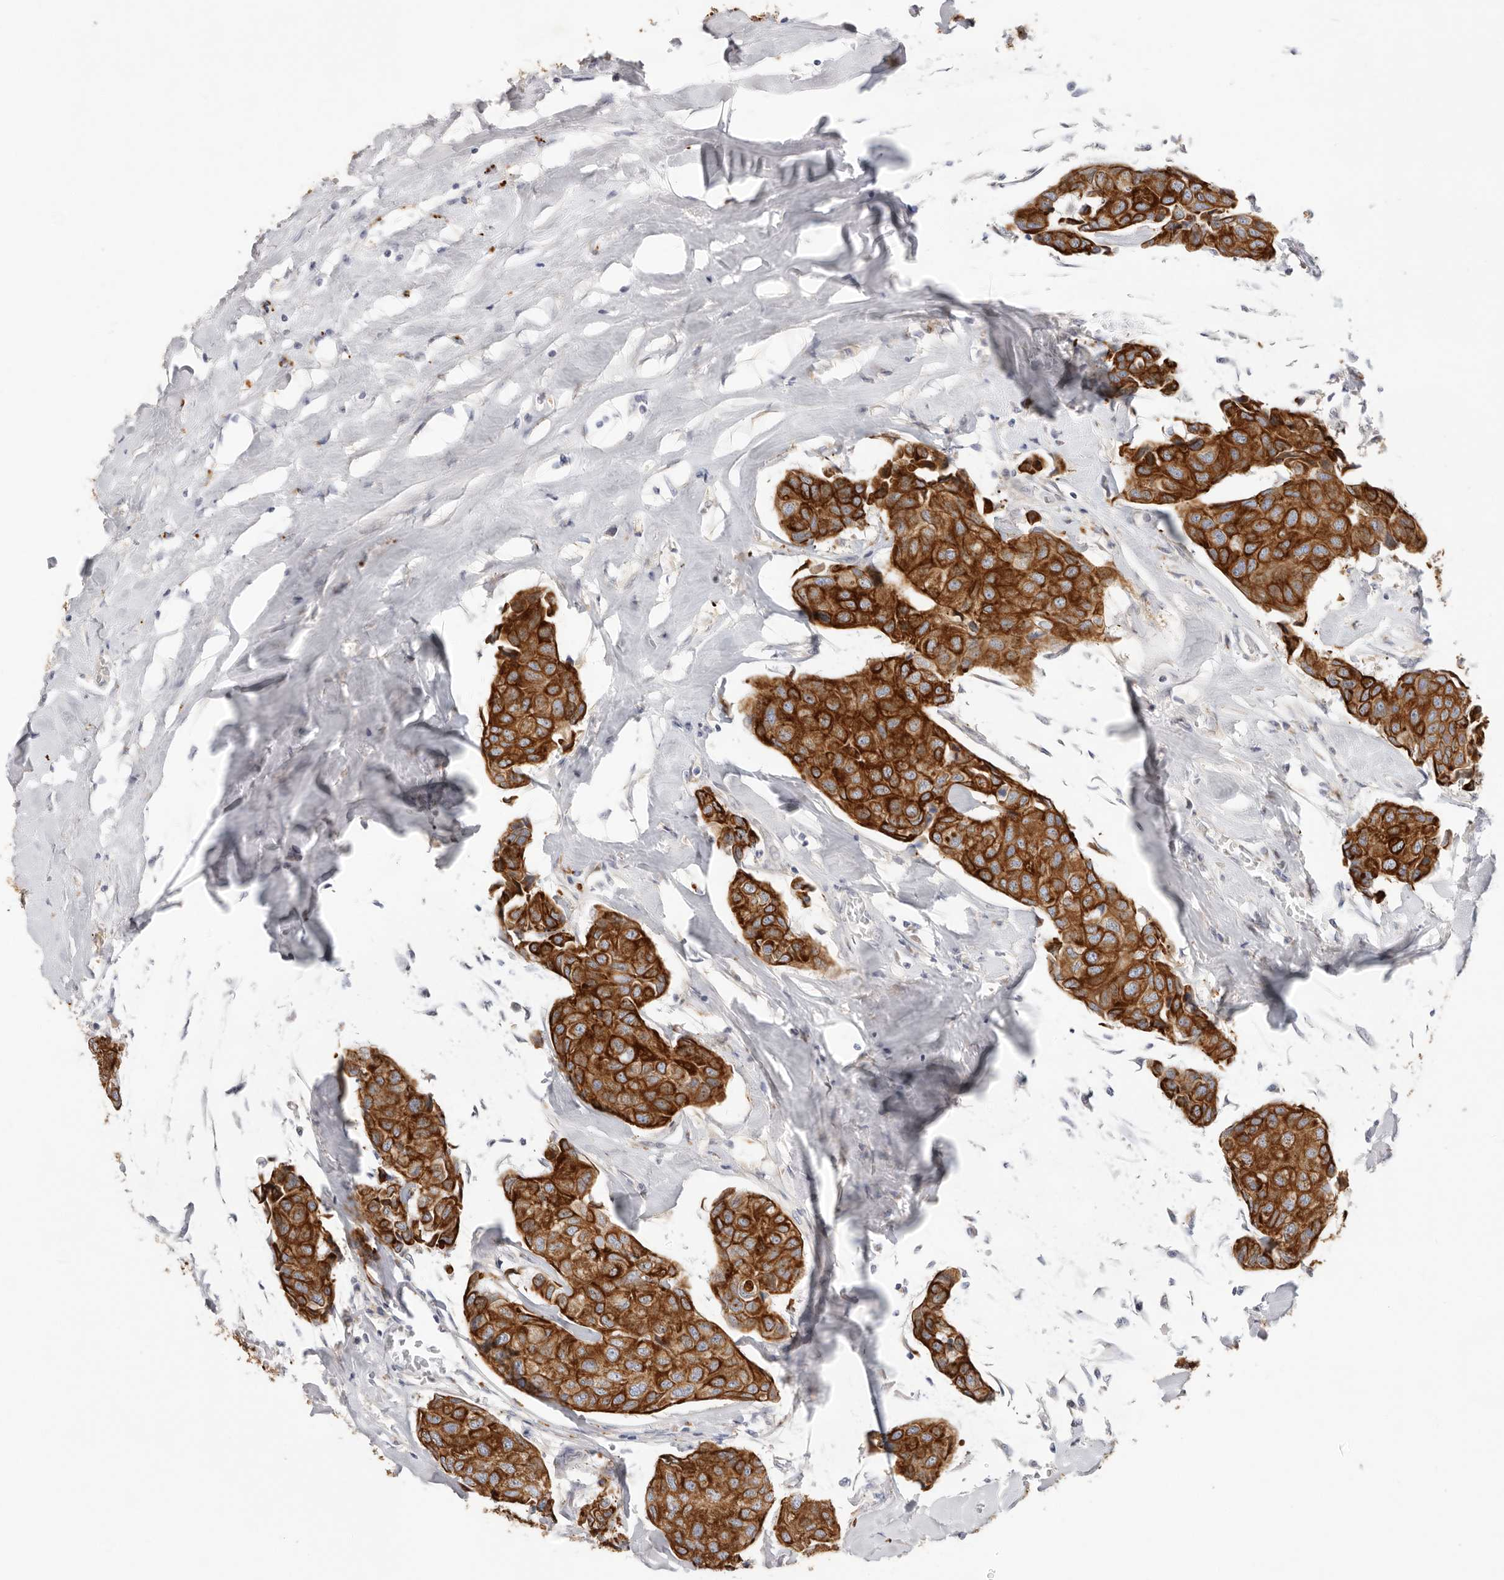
{"staining": {"intensity": "strong", "quantity": ">75%", "location": "cytoplasmic/membranous"}, "tissue": "breast cancer", "cell_type": "Tumor cells", "image_type": "cancer", "snomed": [{"axis": "morphology", "description": "Duct carcinoma"}, {"axis": "topography", "description": "Breast"}], "caption": "This micrograph demonstrates immunohistochemistry staining of human intraductal carcinoma (breast), with high strong cytoplasmic/membranous staining in about >75% of tumor cells.", "gene": "USH1C", "patient": {"sex": "female", "age": 80}}